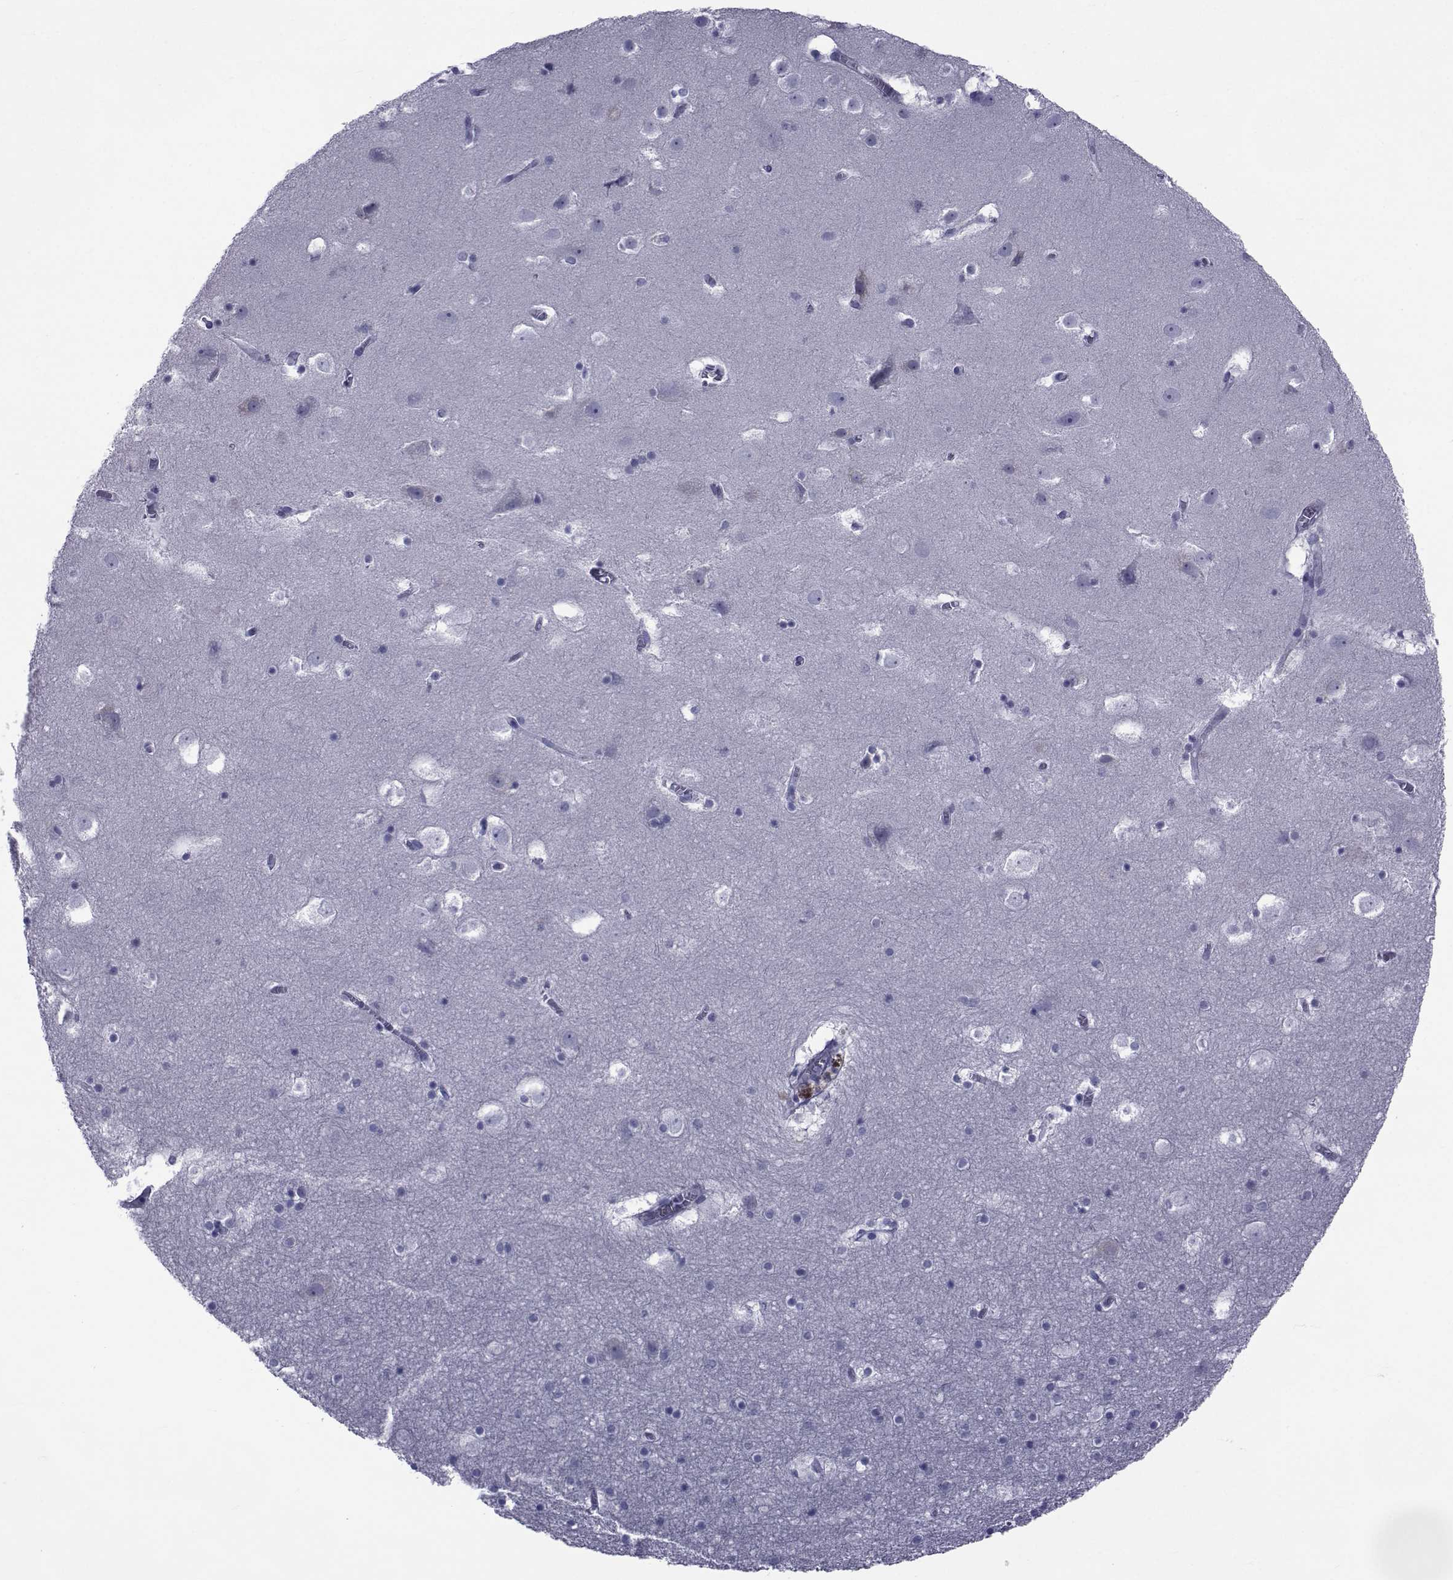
{"staining": {"intensity": "negative", "quantity": "none", "location": "none"}, "tissue": "hippocampus", "cell_type": "Glial cells", "image_type": "normal", "snomed": [{"axis": "morphology", "description": "Normal tissue, NOS"}, {"axis": "topography", "description": "Hippocampus"}], "caption": "A high-resolution micrograph shows immunohistochemistry (IHC) staining of unremarkable hippocampus, which demonstrates no significant expression in glial cells. Brightfield microscopy of immunohistochemistry stained with DAB (brown) and hematoxylin (blue), captured at high magnification.", "gene": "GKAP1", "patient": {"sex": "male", "age": 45}}